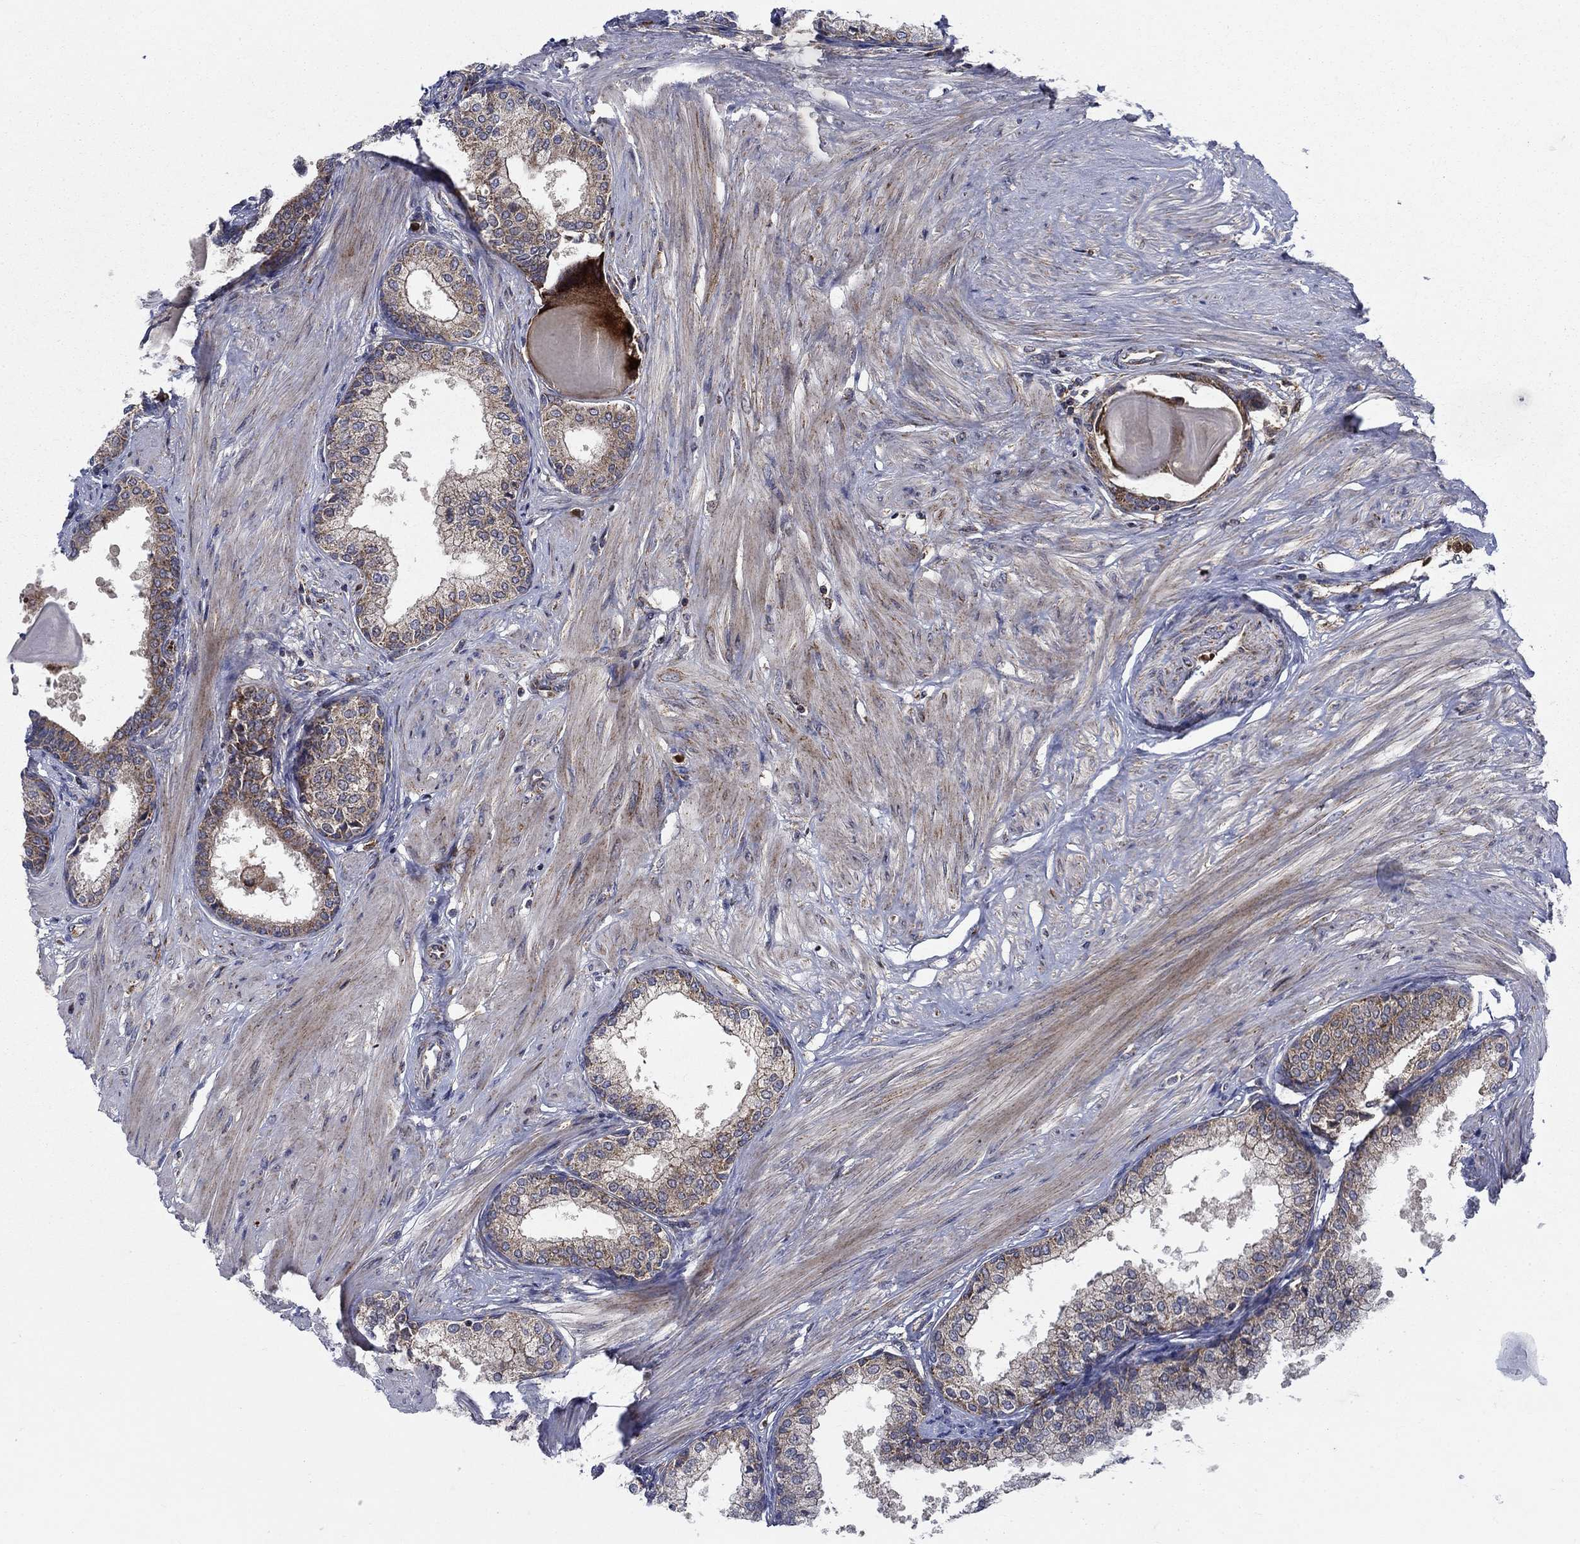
{"staining": {"intensity": "moderate", "quantity": "25%-75%", "location": "cytoplasmic/membranous"}, "tissue": "prostate", "cell_type": "Glandular cells", "image_type": "normal", "snomed": [{"axis": "morphology", "description": "Normal tissue, NOS"}, {"axis": "topography", "description": "Prostate"}], "caption": "Immunohistochemistry (IHC) micrograph of benign prostate: prostate stained using immunohistochemistry exhibits medium levels of moderate protein expression localized specifically in the cytoplasmic/membranous of glandular cells, appearing as a cytoplasmic/membranous brown color.", "gene": "RNF19B", "patient": {"sex": "male", "age": 63}}